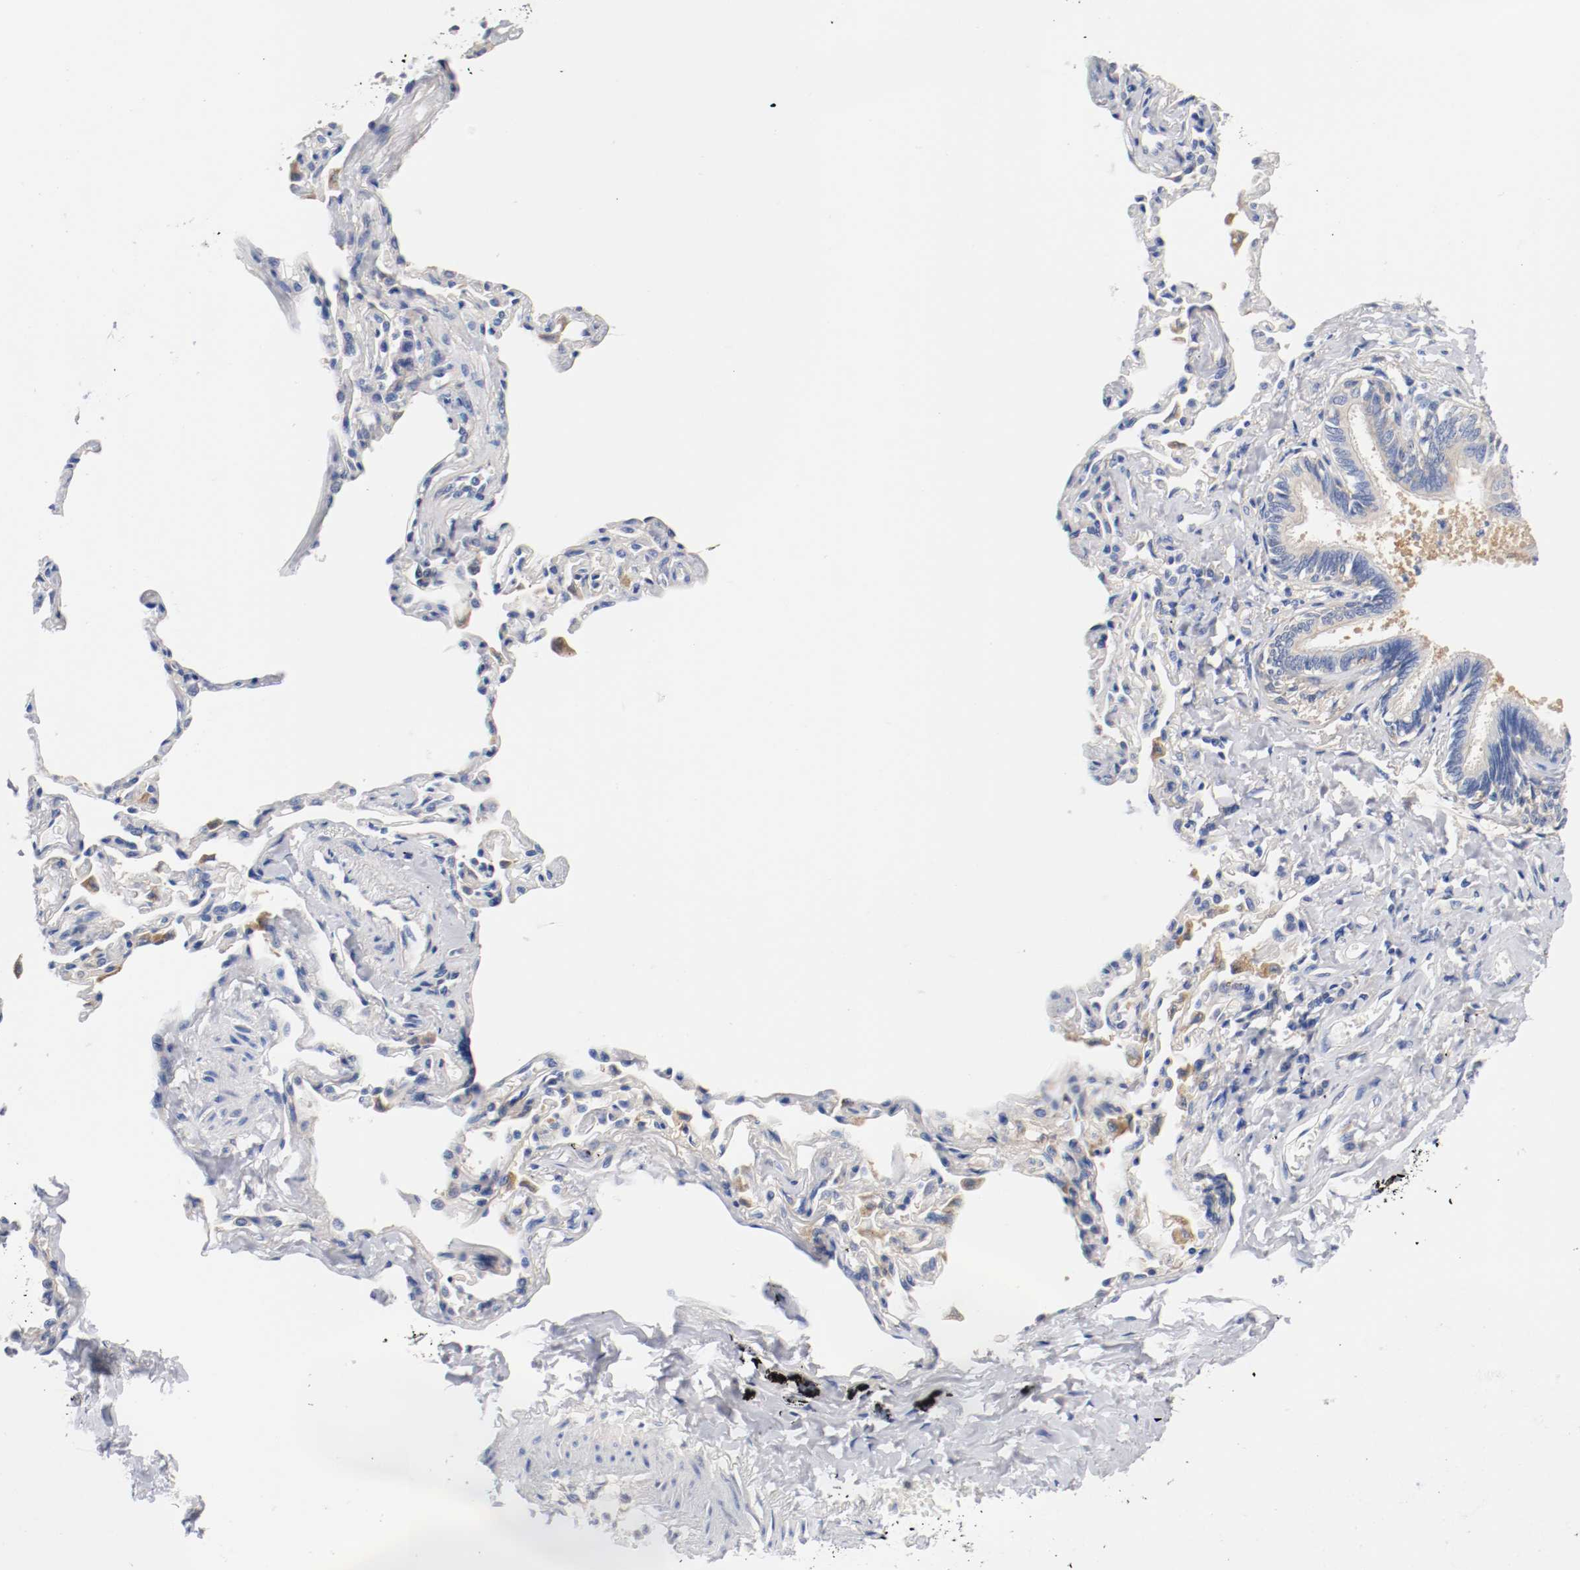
{"staining": {"intensity": "weak", "quantity": ">75%", "location": "cytoplasmic/membranous"}, "tissue": "bronchus", "cell_type": "Respiratory epithelial cells", "image_type": "normal", "snomed": [{"axis": "morphology", "description": "Normal tissue, NOS"}, {"axis": "topography", "description": "Lung"}], "caption": "Immunohistochemical staining of benign bronchus reveals >75% levels of weak cytoplasmic/membranous protein positivity in about >75% of respiratory epithelial cells. (Stains: DAB (3,3'-diaminobenzidine) in brown, nuclei in blue, Microscopy: brightfield microscopy at high magnification).", "gene": "HGS", "patient": {"sex": "male", "age": 64}}